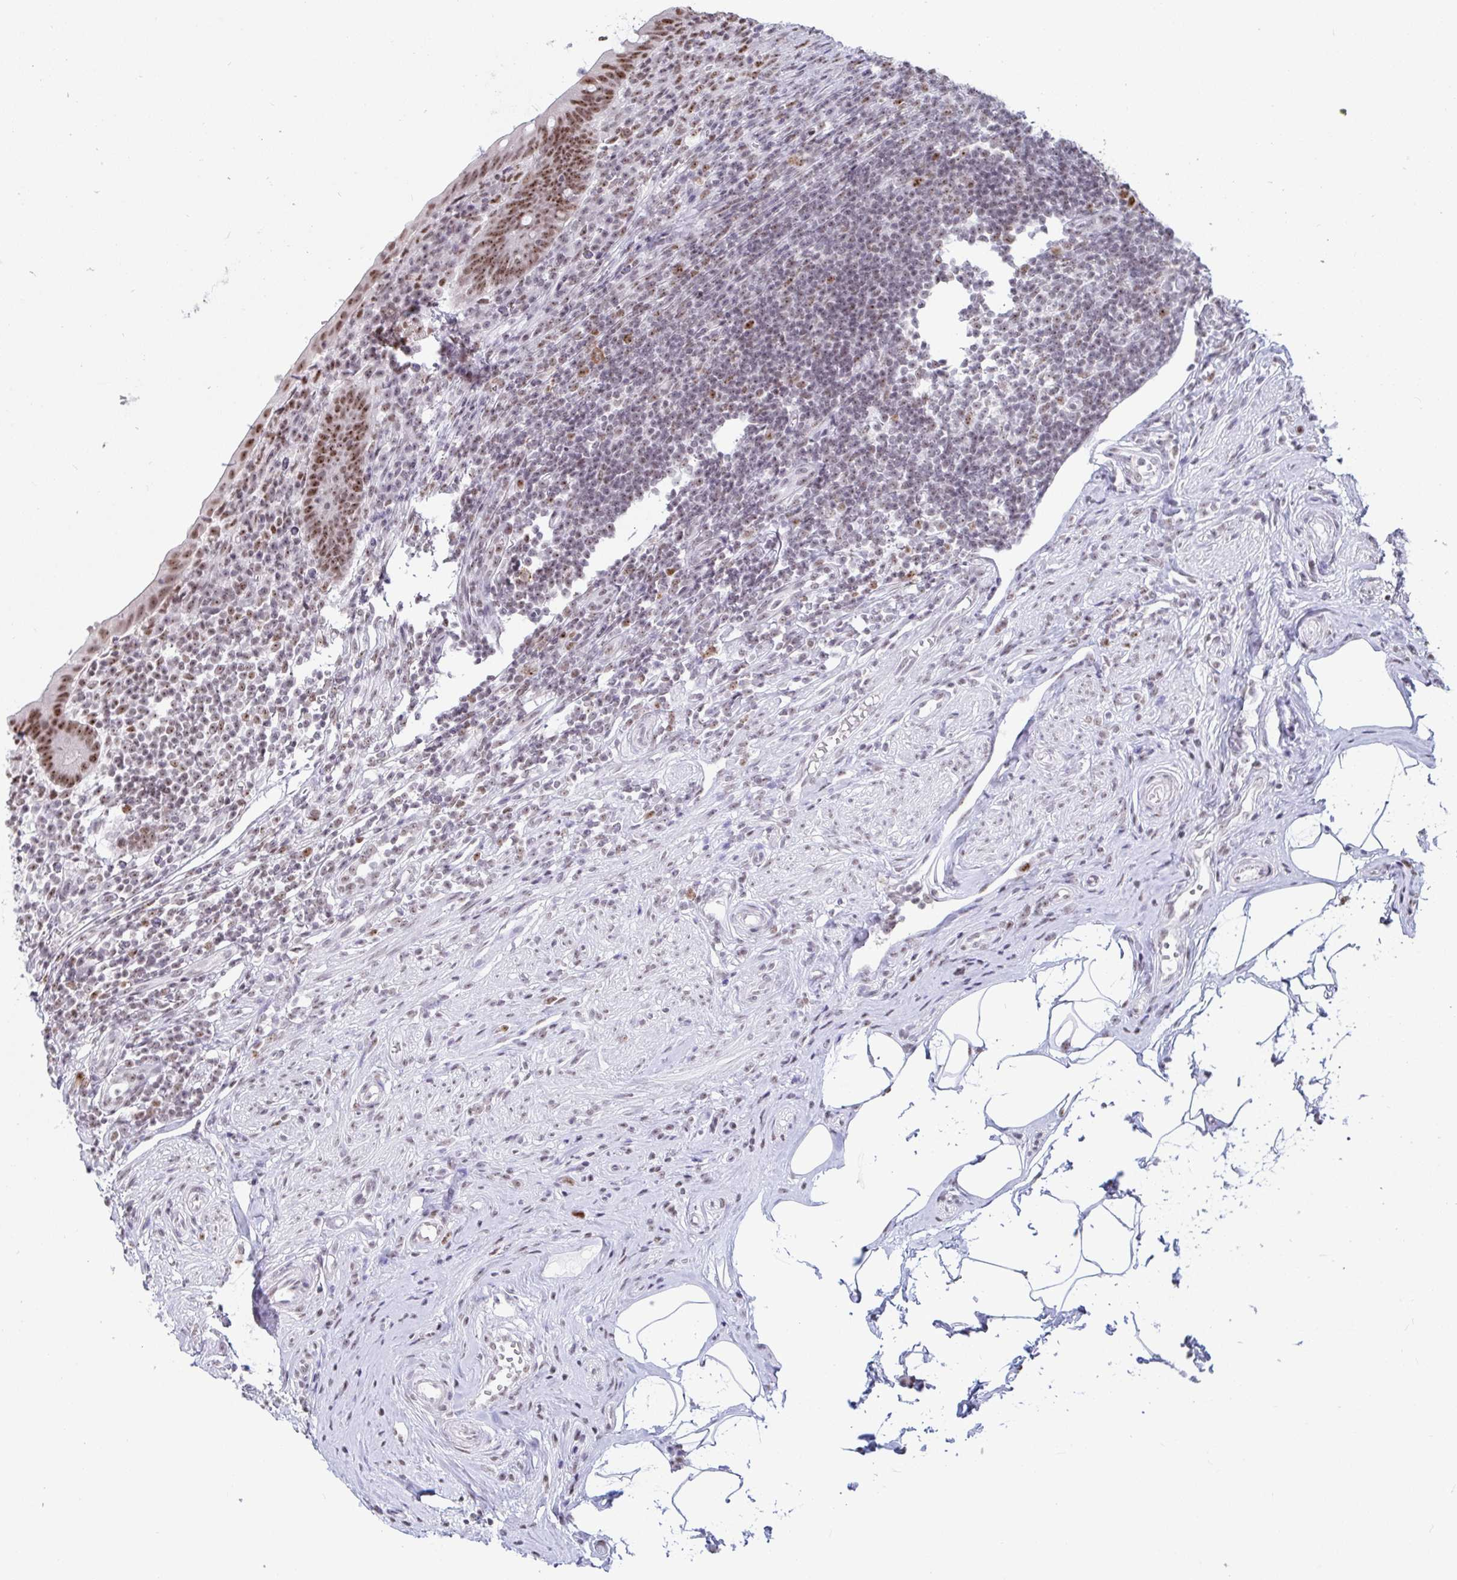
{"staining": {"intensity": "moderate", "quantity": ">75%", "location": "nuclear"}, "tissue": "appendix", "cell_type": "Glandular cells", "image_type": "normal", "snomed": [{"axis": "morphology", "description": "Normal tissue, NOS"}, {"axis": "topography", "description": "Appendix"}], "caption": "Appendix stained with IHC displays moderate nuclear staining in about >75% of glandular cells.", "gene": "SUPT16H", "patient": {"sex": "female", "age": 56}}